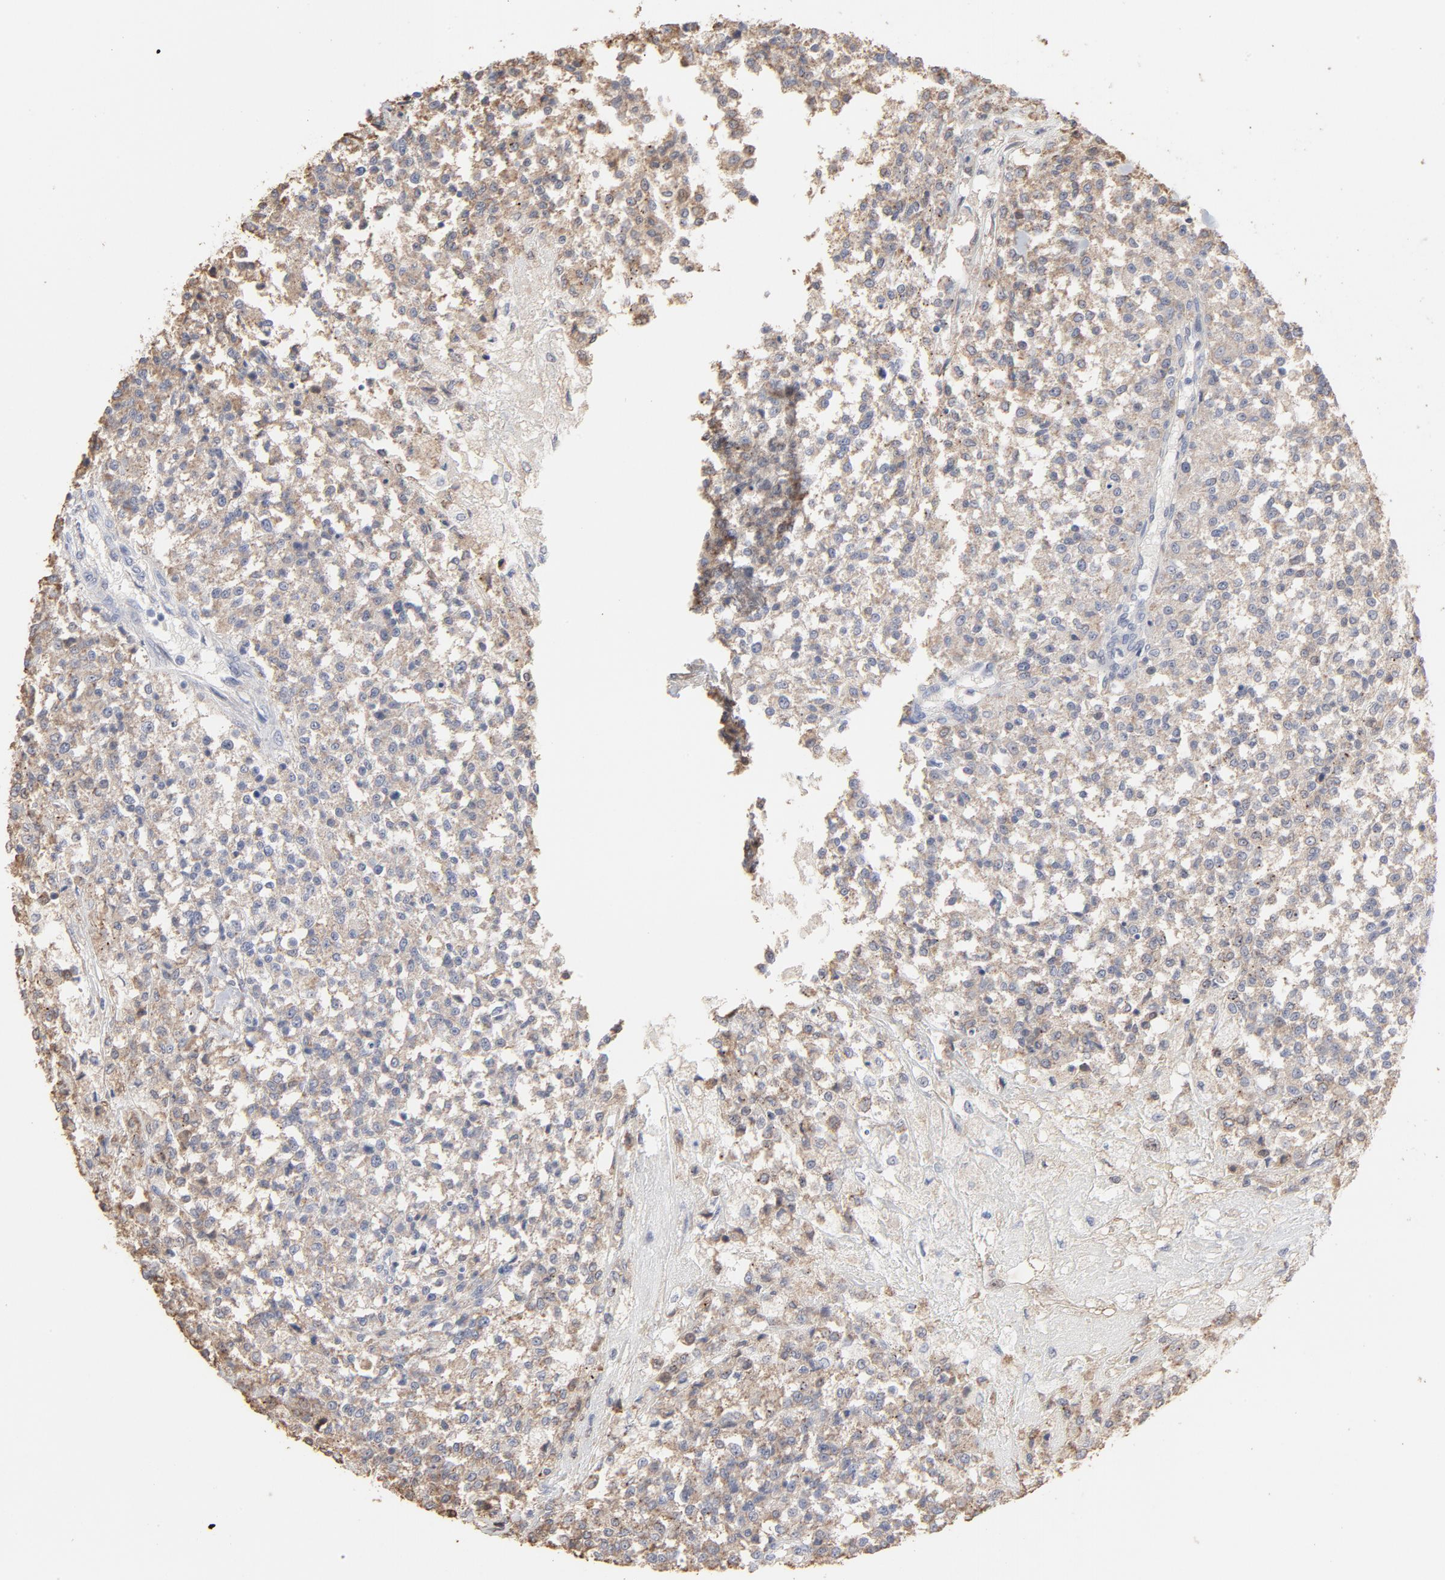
{"staining": {"intensity": "moderate", "quantity": ">75%", "location": "cytoplasmic/membranous"}, "tissue": "testis cancer", "cell_type": "Tumor cells", "image_type": "cancer", "snomed": [{"axis": "morphology", "description": "Seminoma, NOS"}, {"axis": "topography", "description": "Testis"}], "caption": "Seminoma (testis) stained for a protein demonstrates moderate cytoplasmic/membranous positivity in tumor cells.", "gene": "PNMA1", "patient": {"sex": "male", "age": 59}}